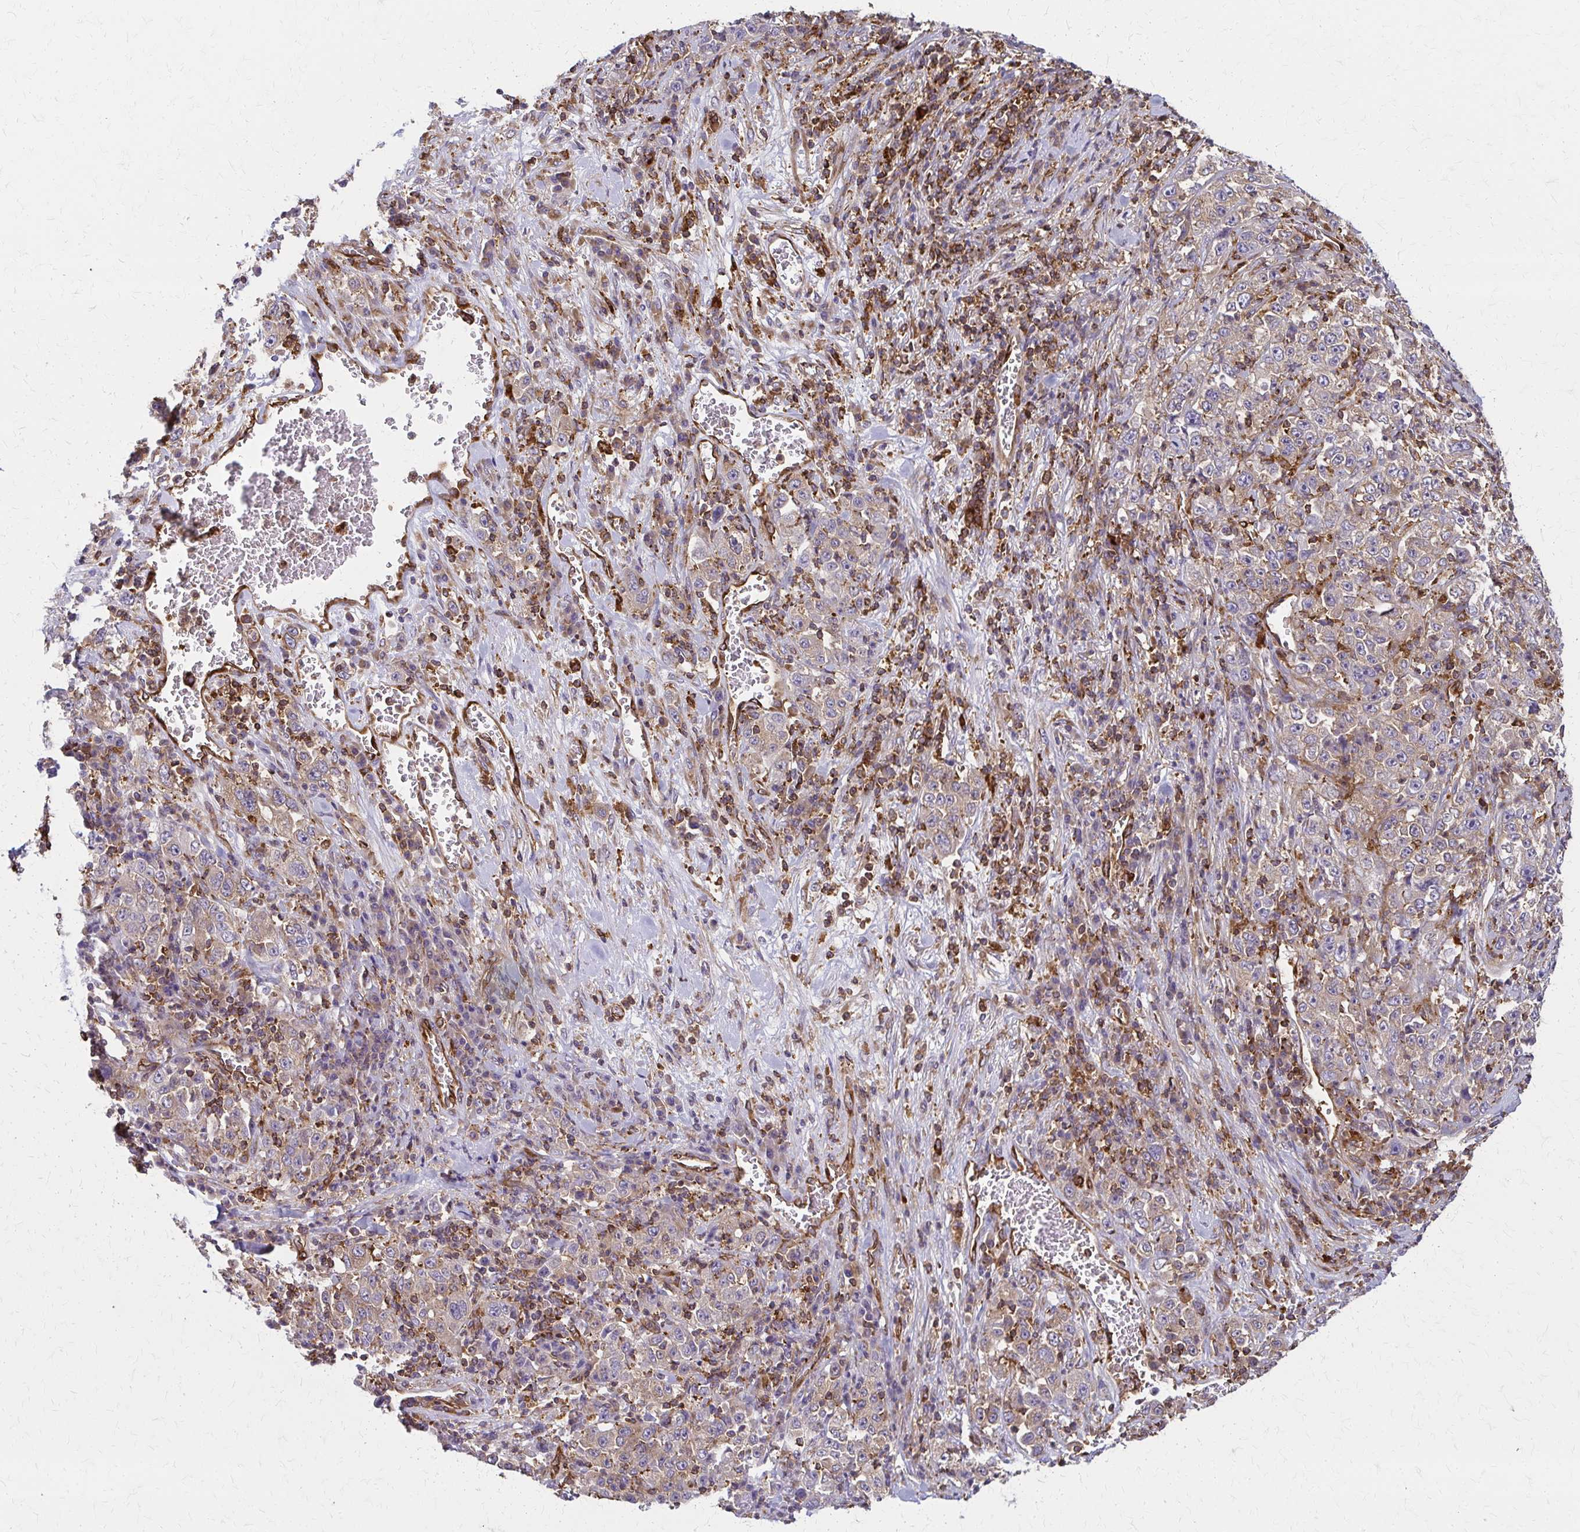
{"staining": {"intensity": "weak", "quantity": "25%-75%", "location": "cytoplasmic/membranous"}, "tissue": "stomach cancer", "cell_type": "Tumor cells", "image_type": "cancer", "snomed": [{"axis": "morphology", "description": "Normal tissue, NOS"}, {"axis": "morphology", "description": "Adenocarcinoma, NOS"}, {"axis": "topography", "description": "Stomach, upper"}, {"axis": "topography", "description": "Stomach"}], "caption": "An immunohistochemistry (IHC) photomicrograph of tumor tissue is shown. Protein staining in brown labels weak cytoplasmic/membranous positivity in stomach cancer within tumor cells.", "gene": "WASF2", "patient": {"sex": "male", "age": 59}}